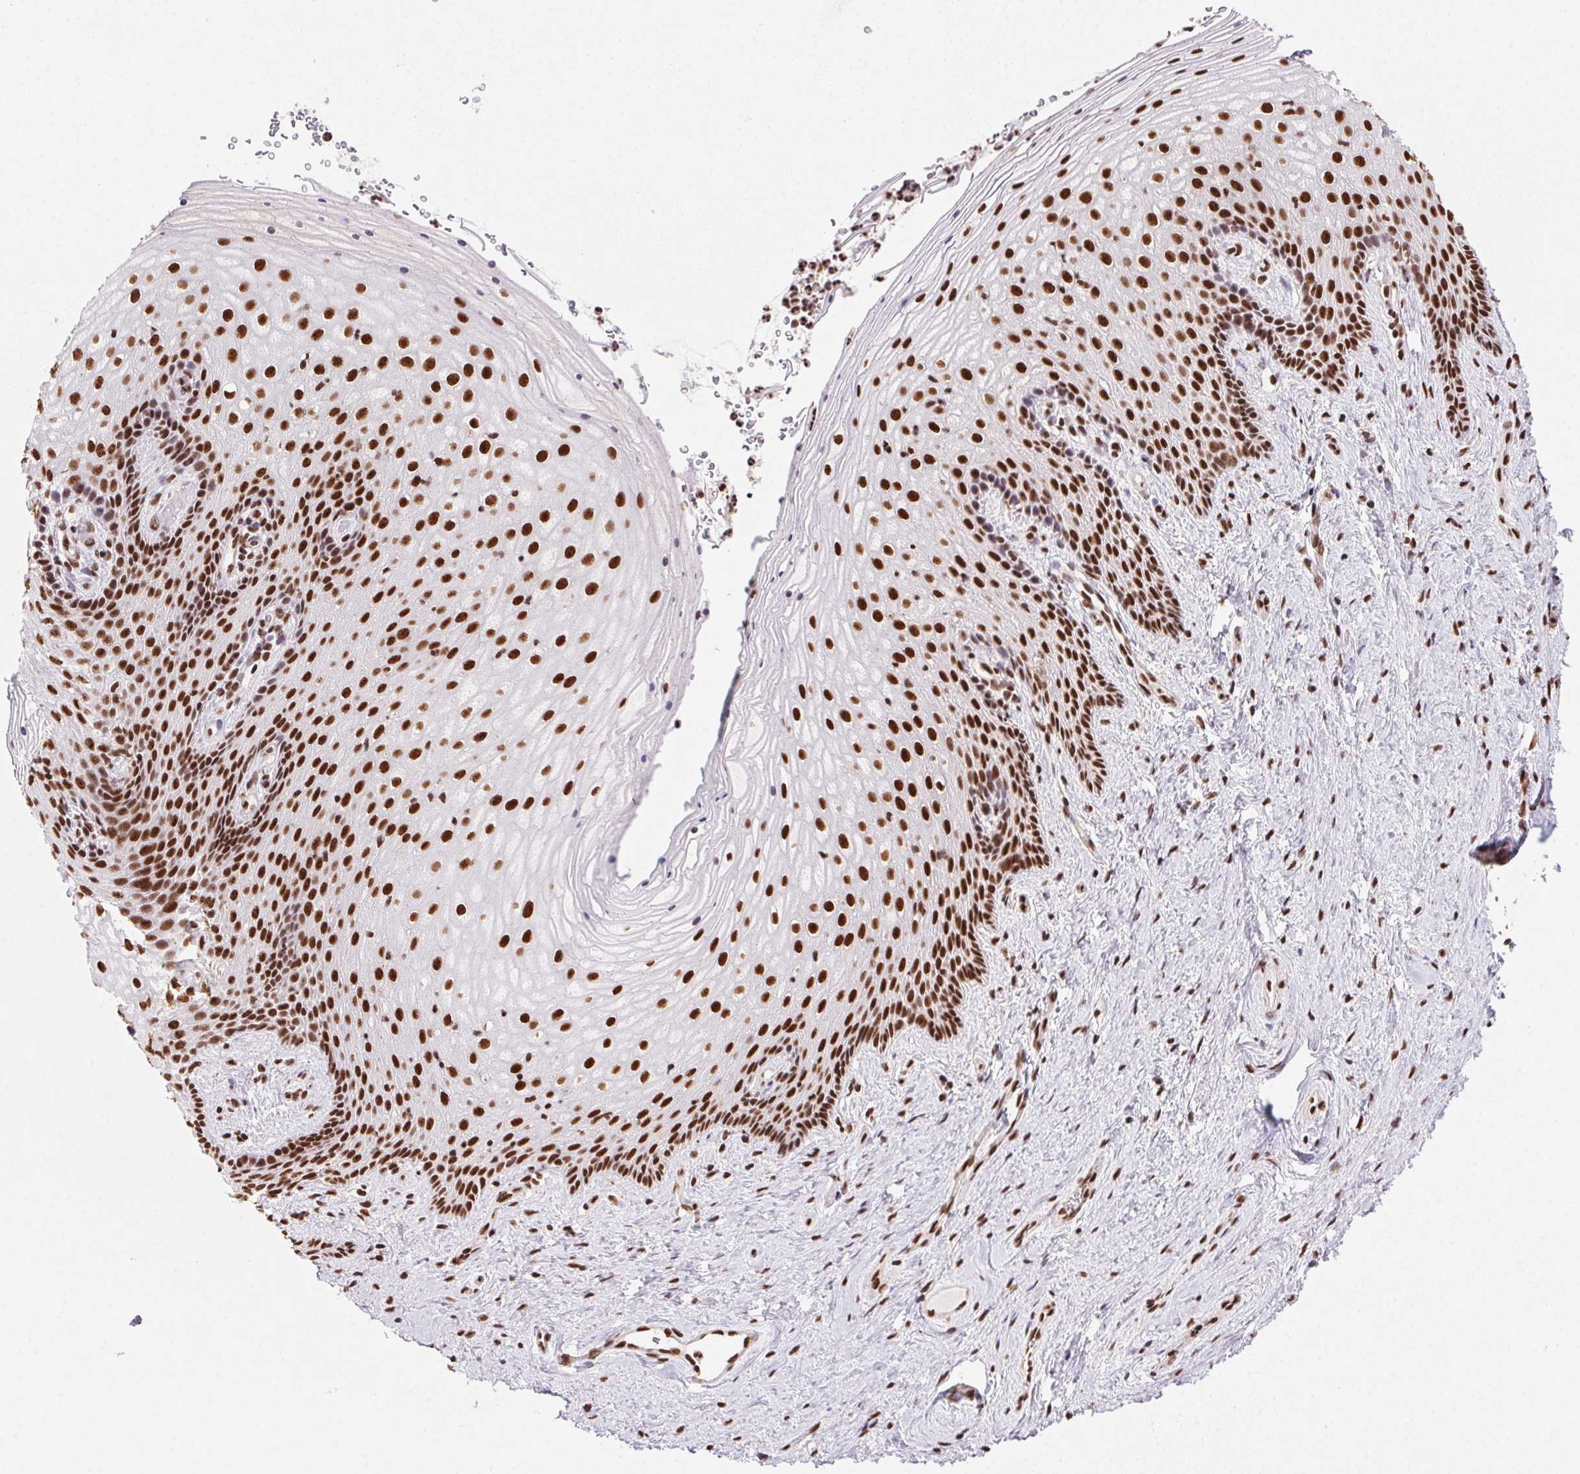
{"staining": {"intensity": "strong", "quantity": "25%-75%", "location": "nuclear"}, "tissue": "vagina", "cell_type": "Squamous epithelial cells", "image_type": "normal", "snomed": [{"axis": "morphology", "description": "Normal tissue, NOS"}, {"axis": "topography", "description": "Vagina"}], "caption": "A photomicrograph of vagina stained for a protein displays strong nuclear brown staining in squamous epithelial cells. (brown staining indicates protein expression, while blue staining denotes nuclei).", "gene": "ZNF207", "patient": {"sex": "female", "age": 45}}